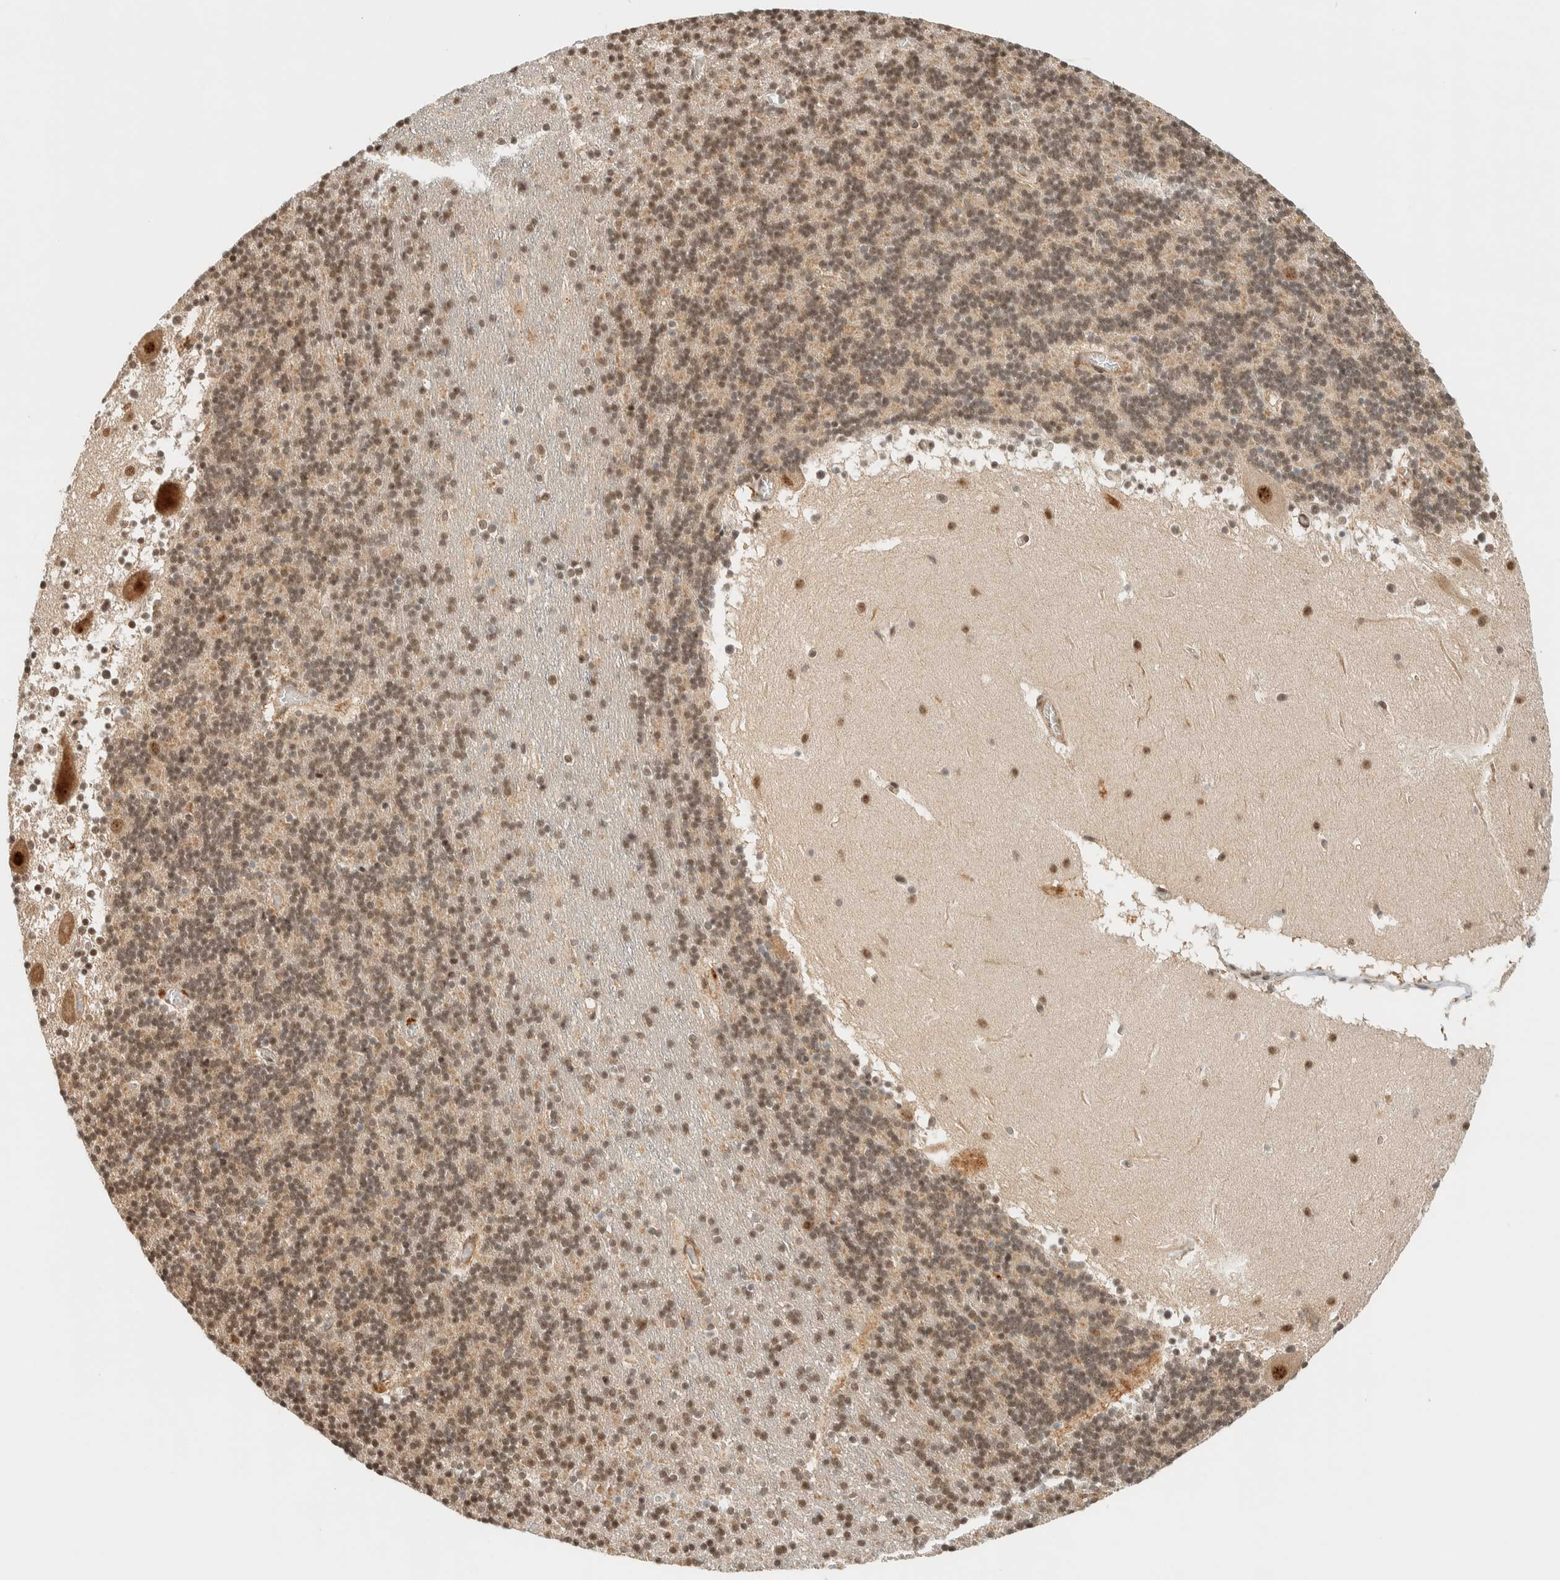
{"staining": {"intensity": "moderate", "quantity": ">75%", "location": "nuclear"}, "tissue": "cerebellum", "cell_type": "Cells in granular layer", "image_type": "normal", "snomed": [{"axis": "morphology", "description": "Normal tissue, NOS"}, {"axis": "topography", "description": "Cerebellum"}], "caption": "Cerebellum stained with DAB immunohistochemistry (IHC) demonstrates medium levels of moderate nuclear positivity in approximately >75% of cells in granular layer.", "gene": "SIK1", "patient": {"sex": "male", "age": 45}}